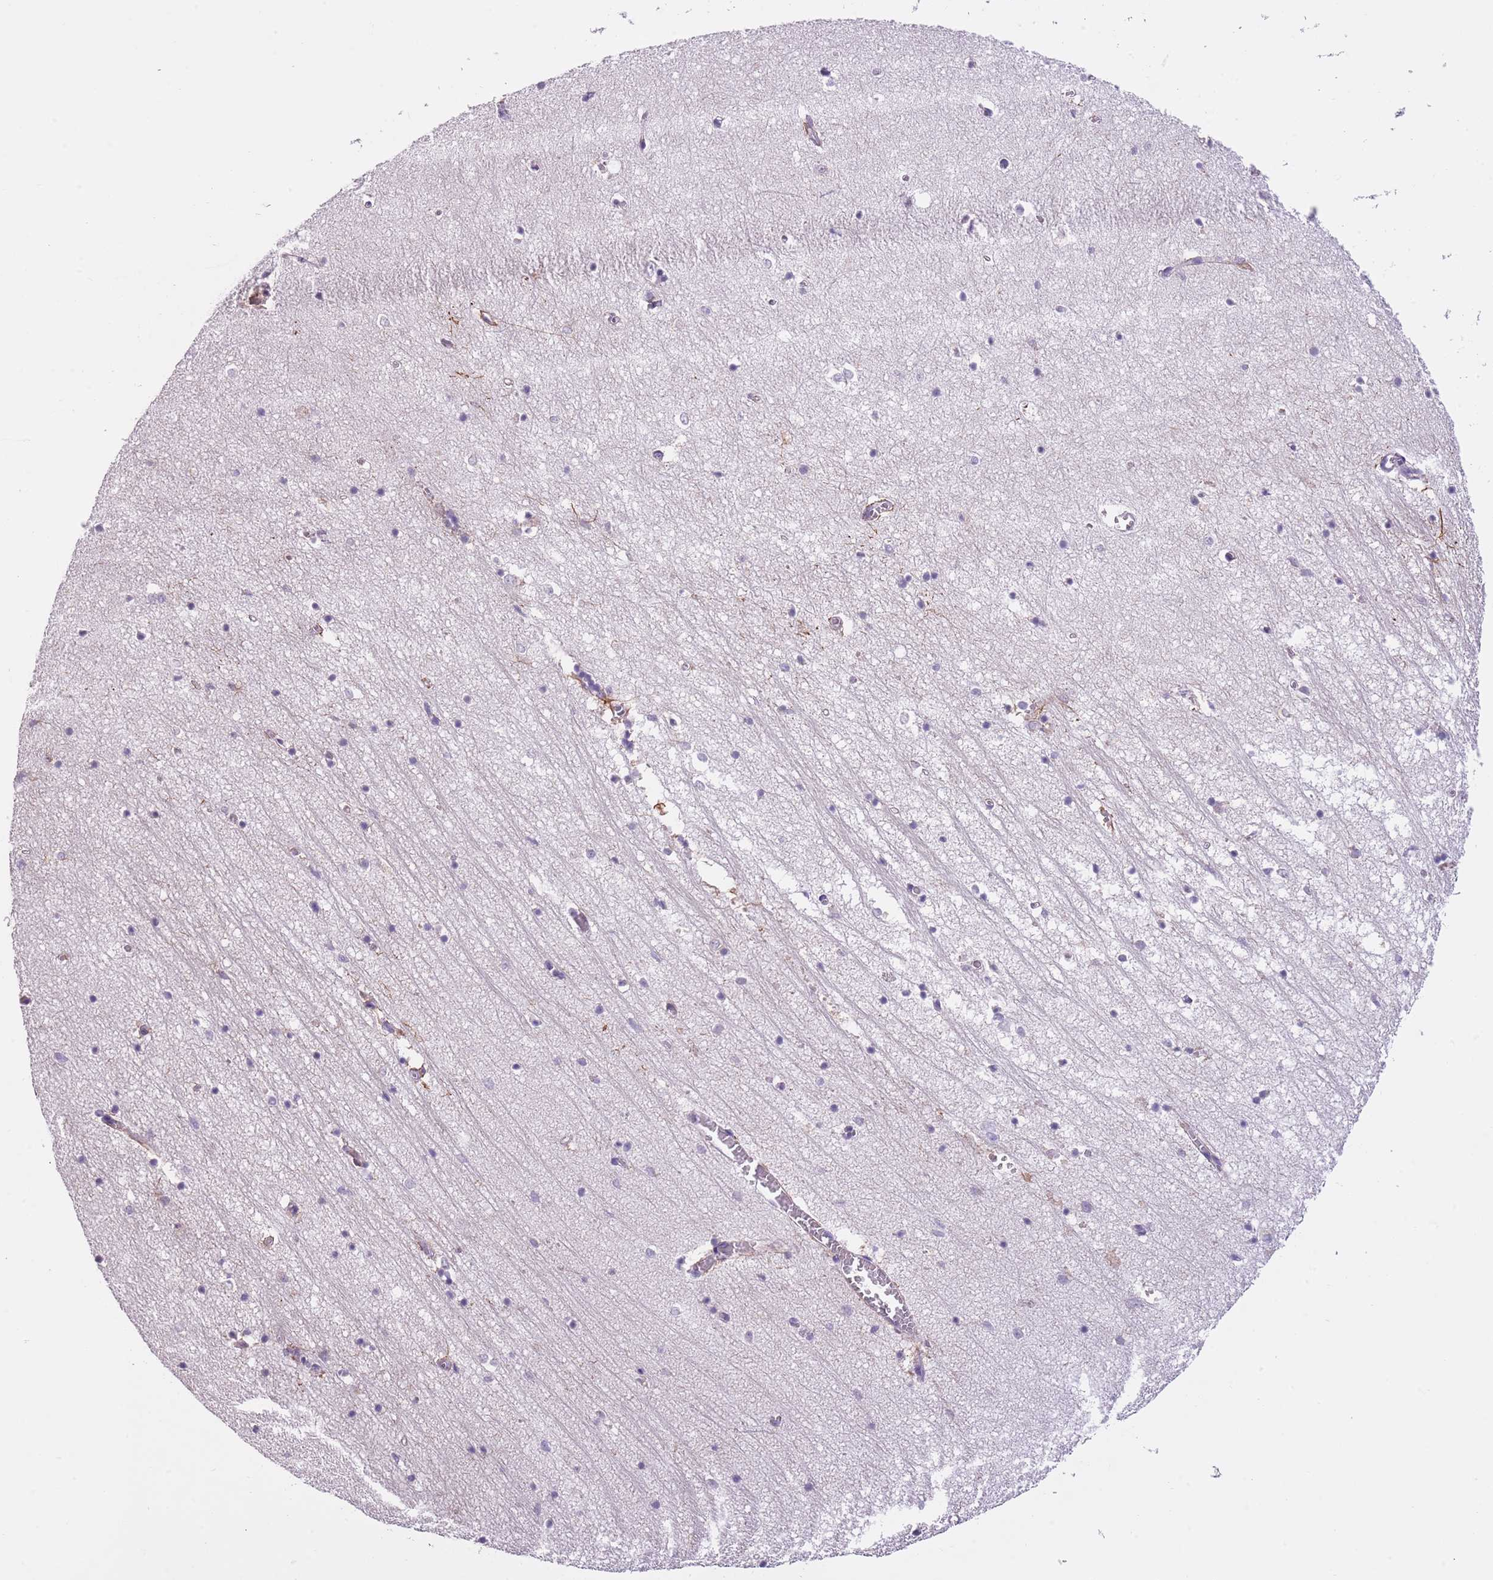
{"staining": {"intensity": "strong", "quantity": "<25%", "location": "cytoplasmic/membranous"}, "tissue": "hippocampus", "cell_type": "Glial cells", "image_type": "normal", "snomed": [{"axis": "morphology", "description": "Normal tissue, NOS"}, {"axis": "topography", "description": "Hippocampus"}], "caption": "Brown immunohistochemical staining in normal hippocampus shows strong cytoplasmic/membranous staining in approximately <25% of glial cells.", "gene": "SLC35E3", "patient": {"sex": "female", "age": 64}}